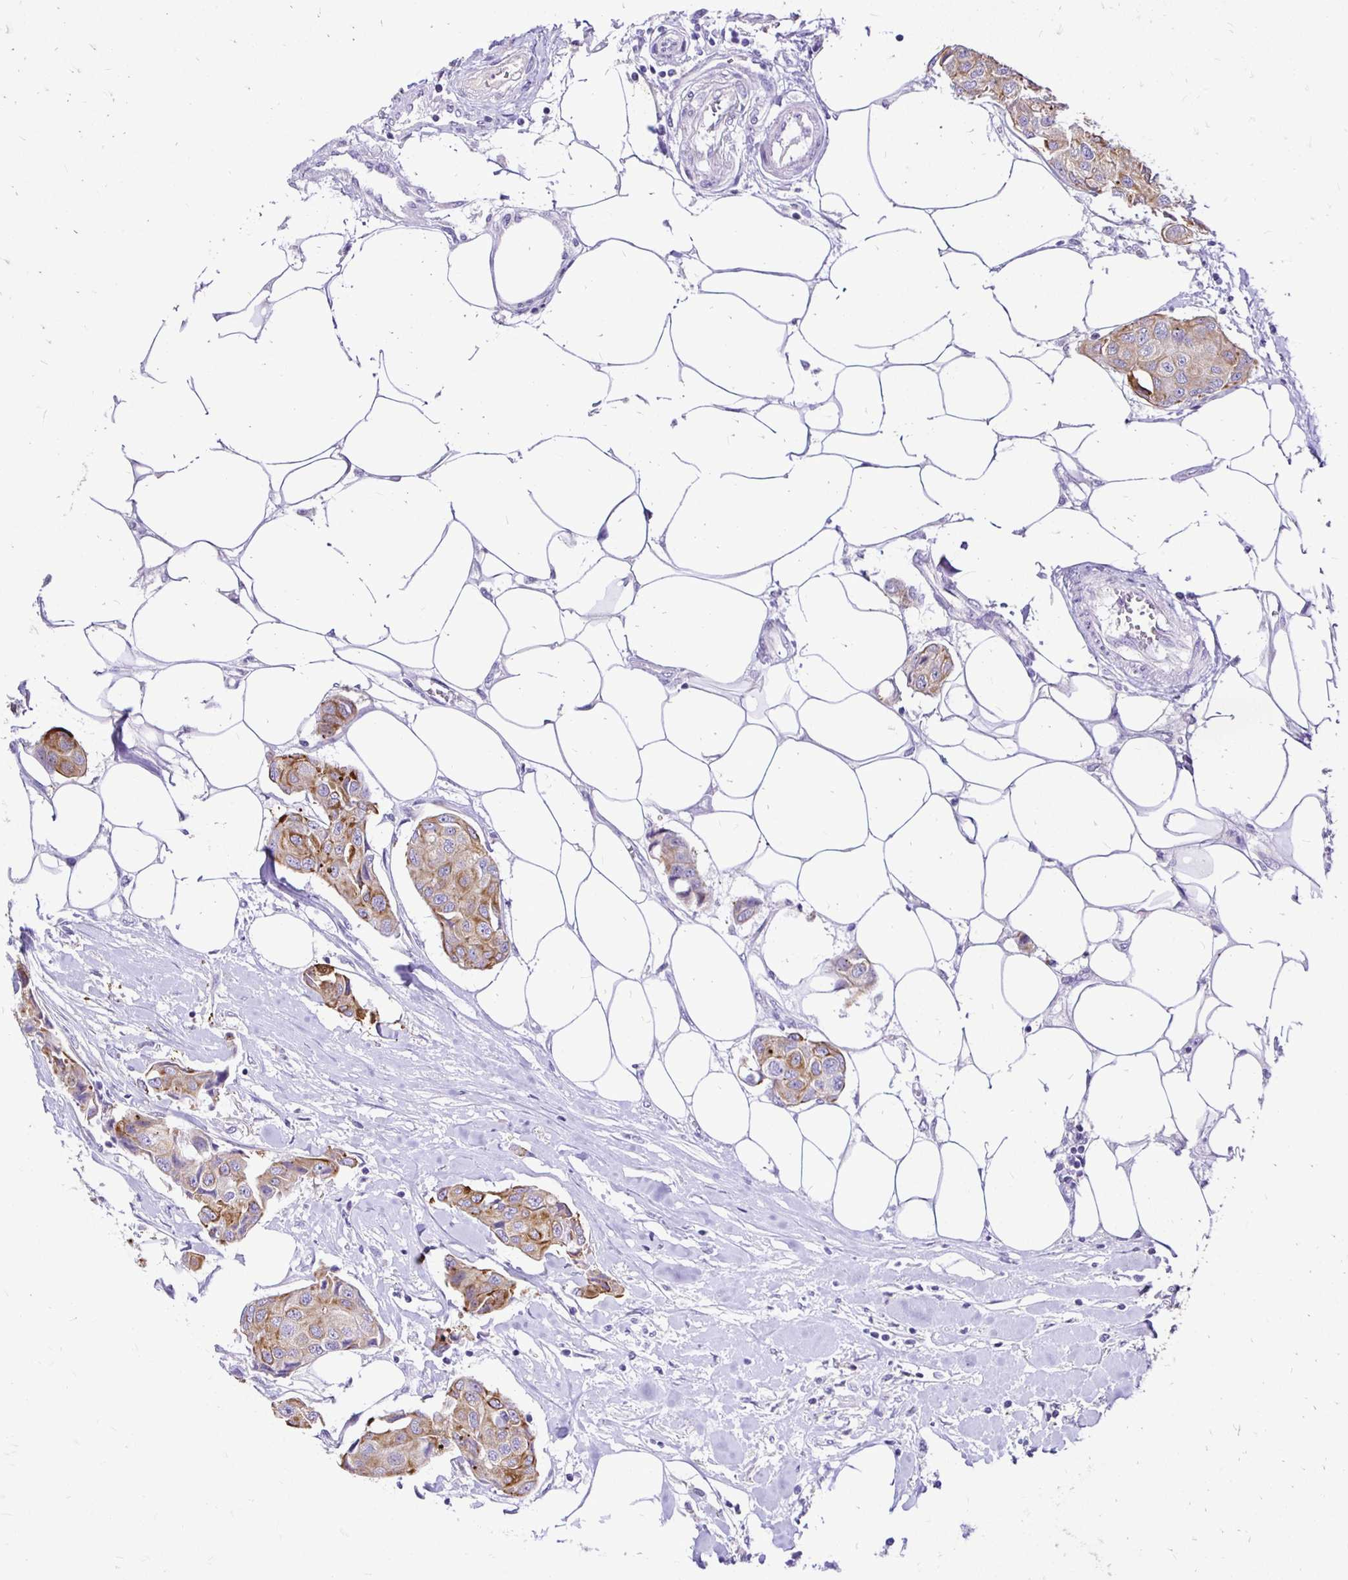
{"staining": {"intensity": "moderate", "quantity": "25%-75%", "location": "cytoplasmic/membranous"}, "tissue": "breast cancer", "cell_type": "Tumor cells", "image_type": "cancer", "snomed": [{"axis": "morphology", "description": "Duct carcinoma"}, {"axis": "topography", "description": "Breast"}, {"axis": "topography", "description": "Lymph node"}], "caption": "The photomicrograph displays staining of breast infiltrating ductal carcinoma, revealing moderate cytoplasmic/membranous protein positivity (brown color) within tumor cells. Using DAB (brown) and hematoxylin (blue) stains, captured at high magnification using brightfield microscopy.", "gene": "TAF1D", "patient": {"sex": "female", "age": 80}}